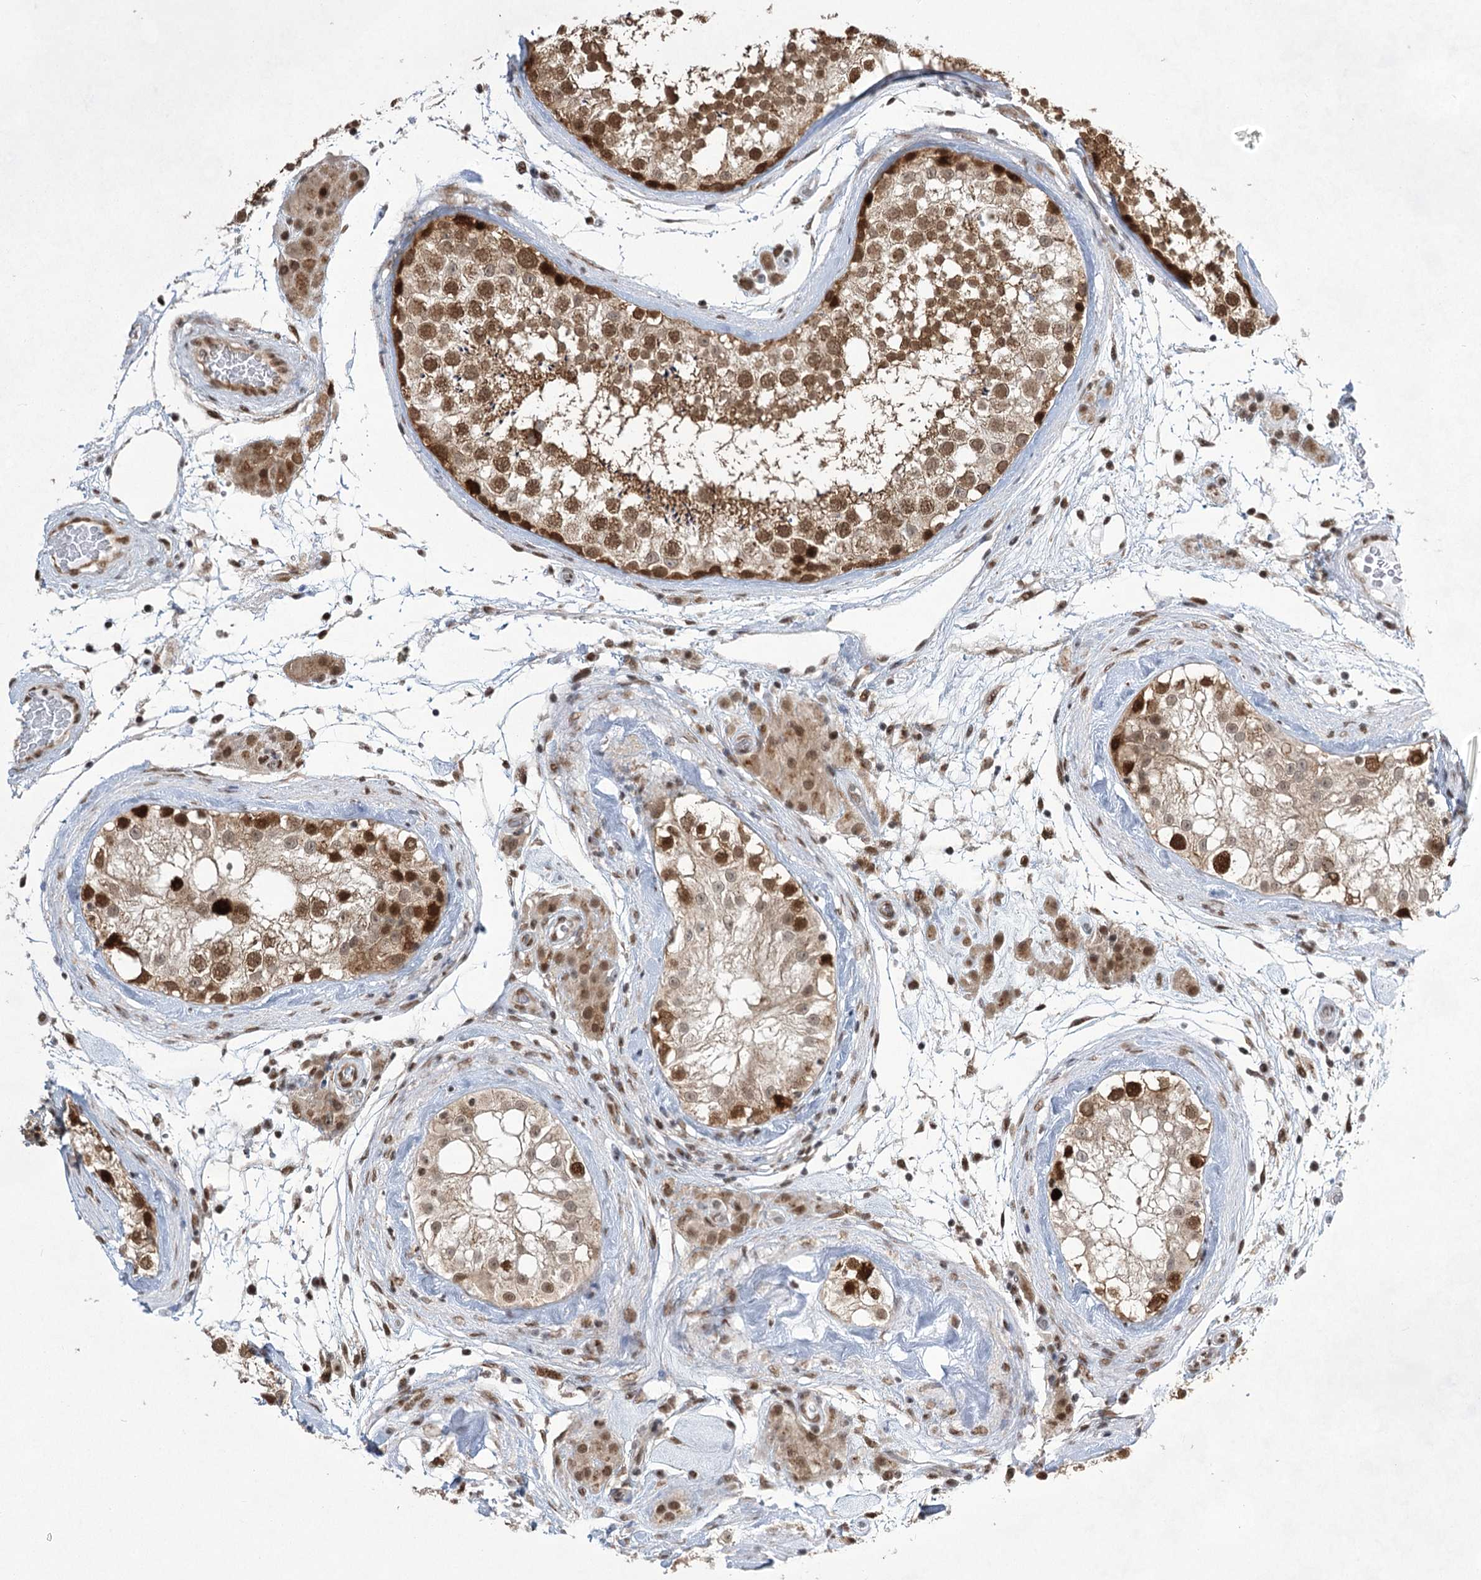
{"staining": {"intensity": "moderate", "quantity": ">75%", "location": "cytoplasmic/membranous,nuclear"}, "tissue": "testis", "cell_type": "Cells in seminiferous ducts", "image_type": "normal", "snomed": [{"axis": "morphology", "description": "Normal tissue, NOS"}, {"axis": "topography", "description": "Testis"}], "caption": "A high-resolution micrograph shows immunohistochemistry staining of benign testis, which demonstrates moderate cytoplasmic/membranous,nuclear positivity in approximately >75% of cells in seminiferous ducts.", "gene": "ZCCHC8", "patient": {"sex": "male", "age": 46}}